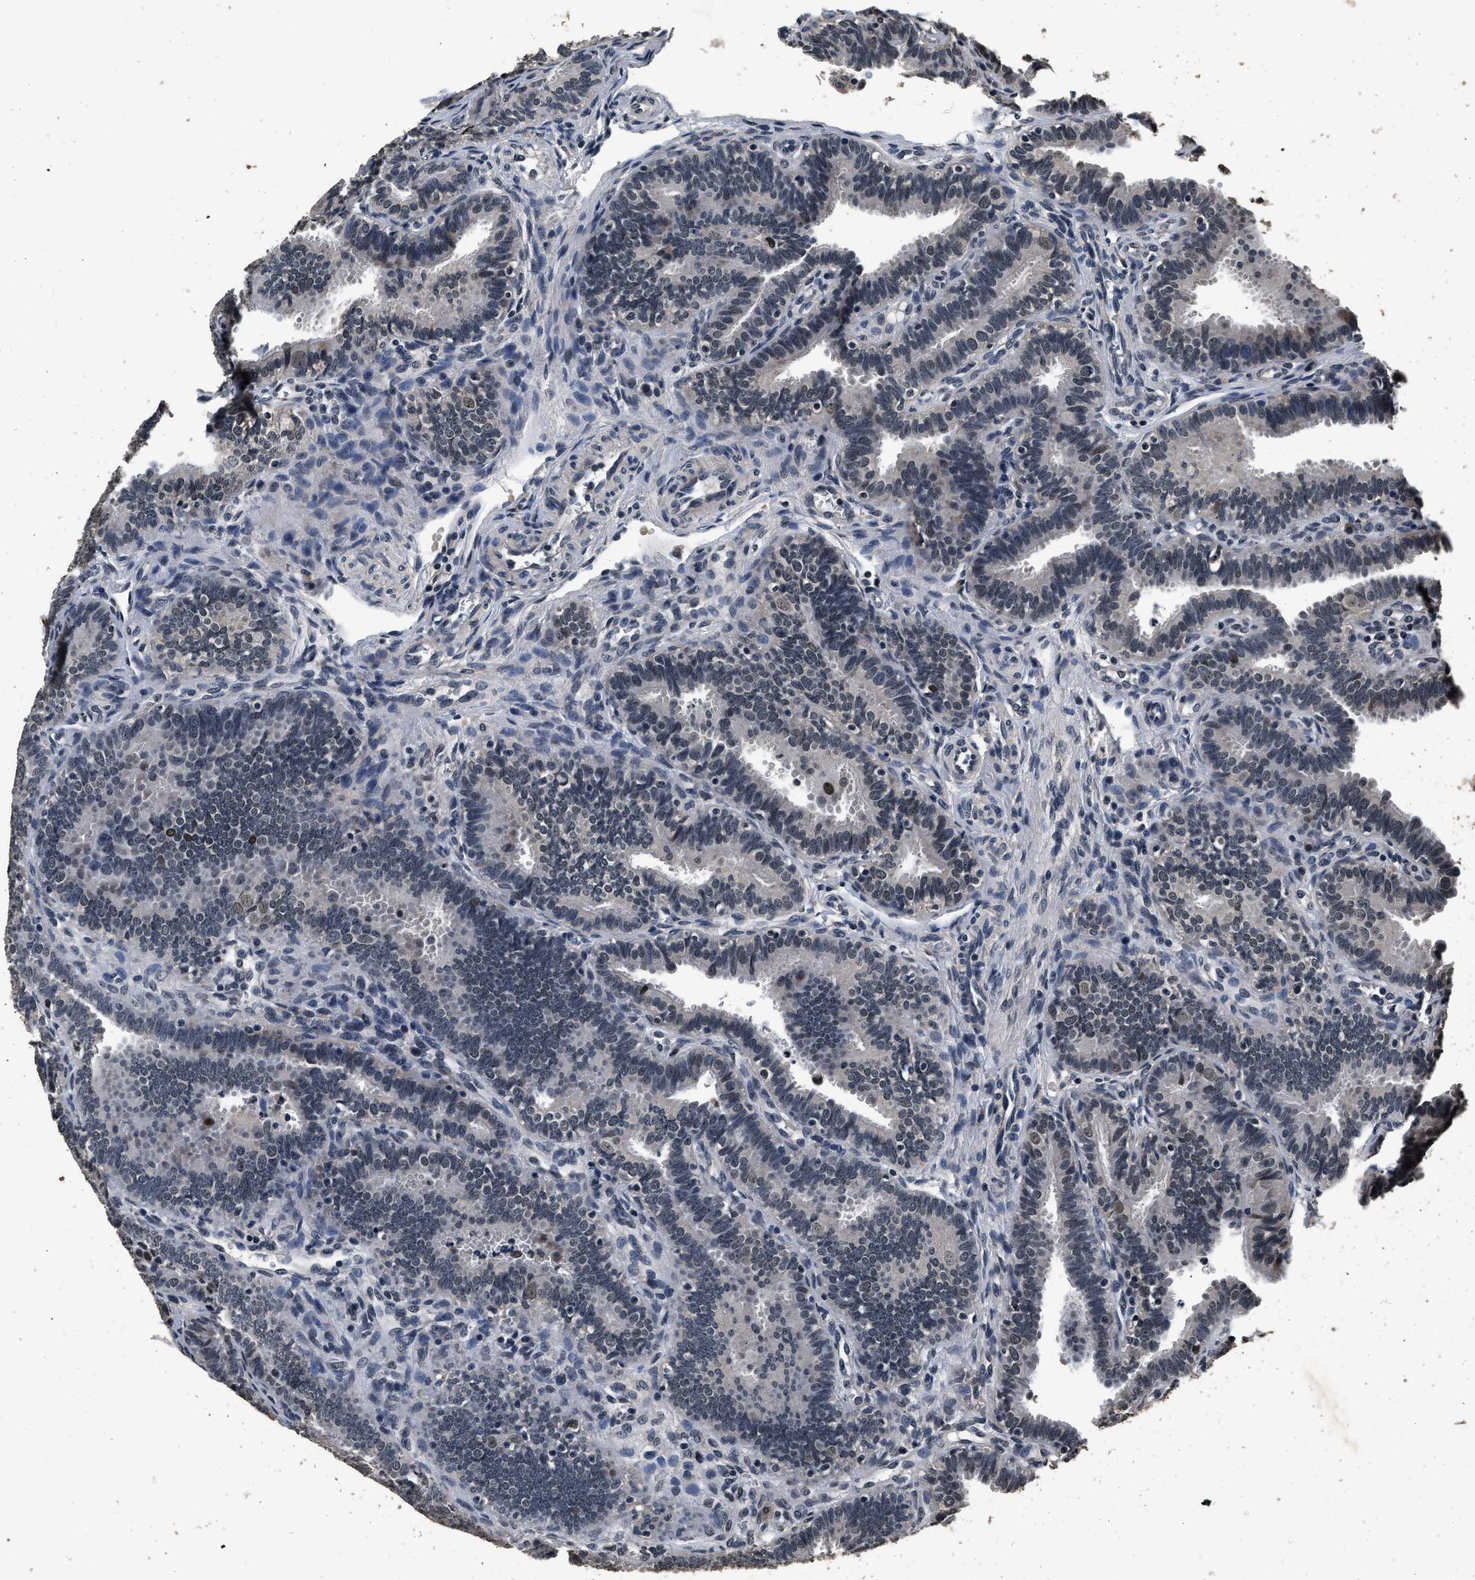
{"staining": {"intensity": "negative", "quantity": "none", "location": "none"}, "tissue": "fallopian tube", "cell_type": "Glandular cells", "image_type": "normal", "snomed": [{"axis": "morphology", "description": "Normal tissue, NOS"}, {"axis": "topography", "description": "Fallopian tube"}, {"axis": "topography", "description": "Placenta"}], "caption": "Glandular cells show no significant staining in normal fallopian tube.", "gene": "CSTF1", "patient": {"sex": "female", "age": 34}}